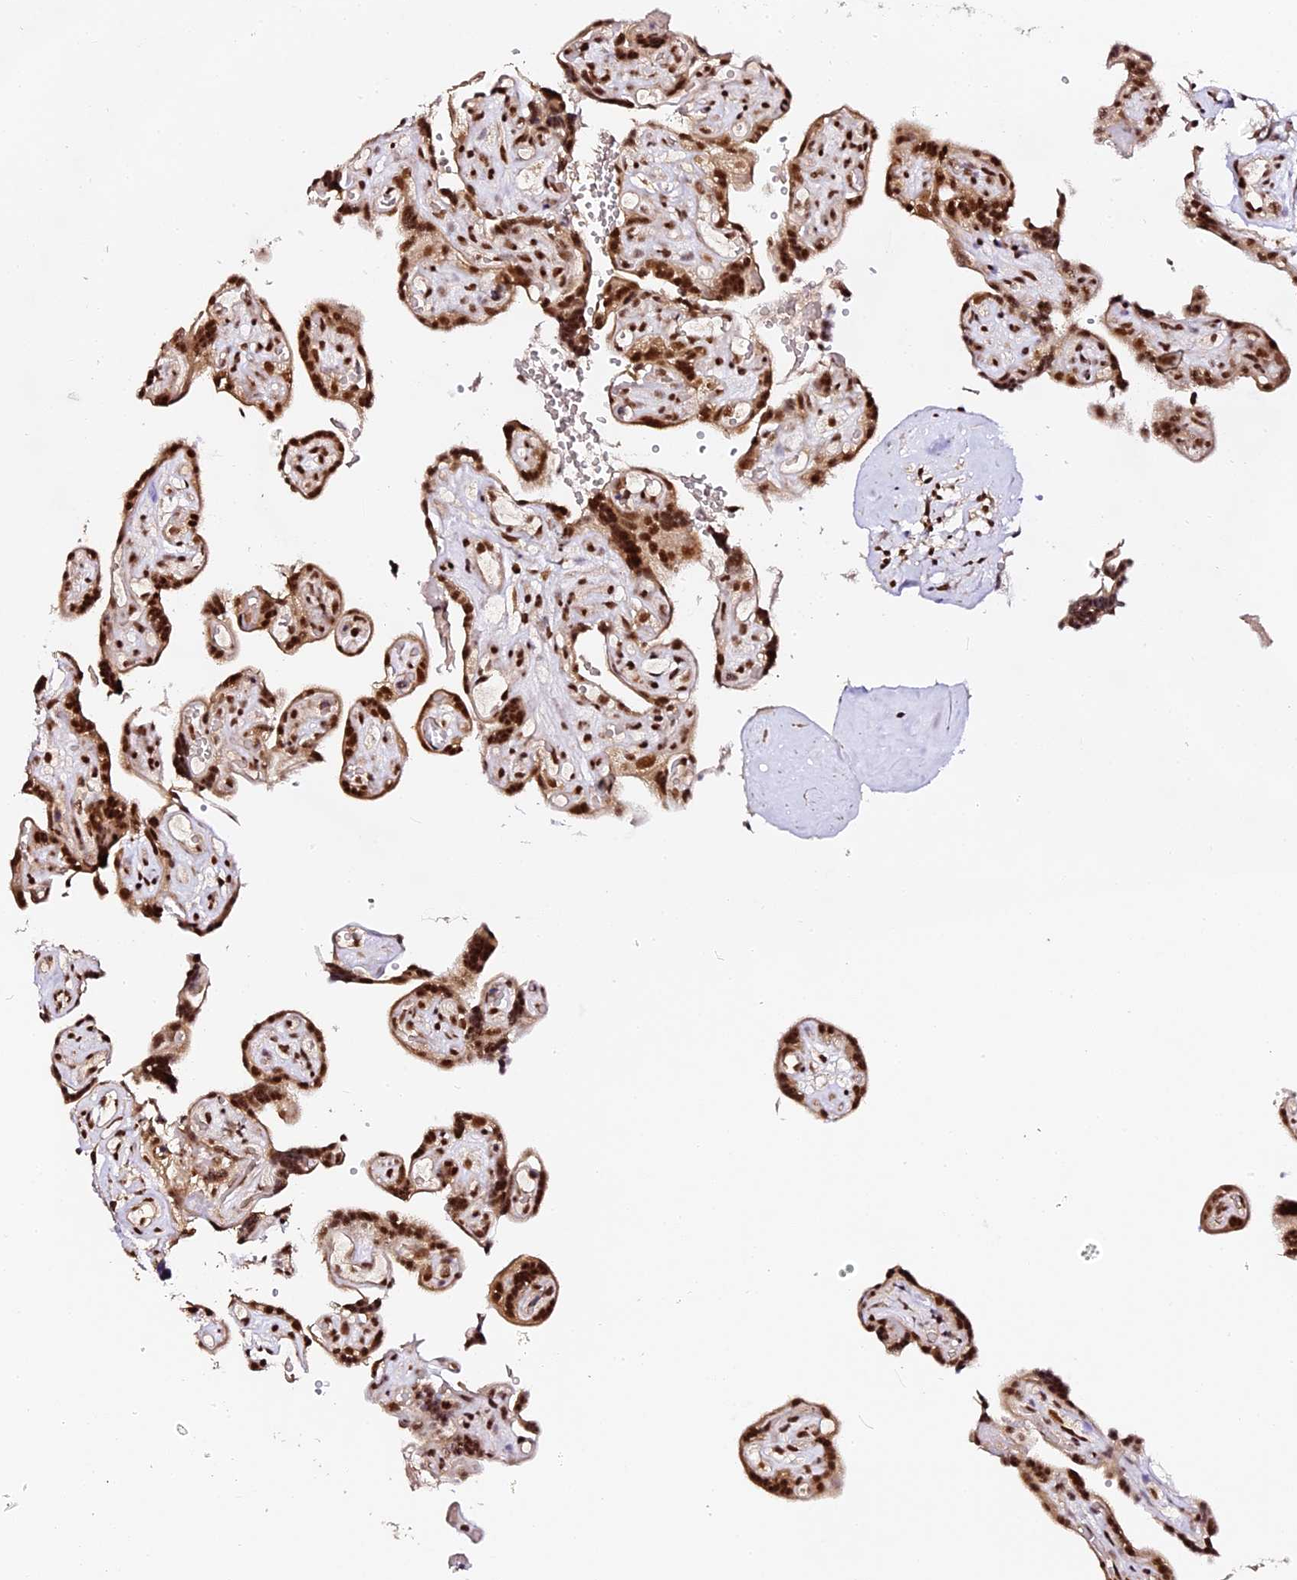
{"staining": {"intensity": "strong", "quantity": ">75%", "location": "nuclear"}, "tissue": "placenta", "cell_type": "Decidual cells", "image_type": "normal", "snomed": [{"axis": "morphology", "description": "Normal tissue, NOS"}, {"axis": "topography", "description": "Placenta"}], "caption": "Human placenta stained with a brown dye reveals strong nuclear positive expression in approximately >75% of decidual cells.", "gene": "MCRS1", "patient": {"sex": "female", "age": 30}}